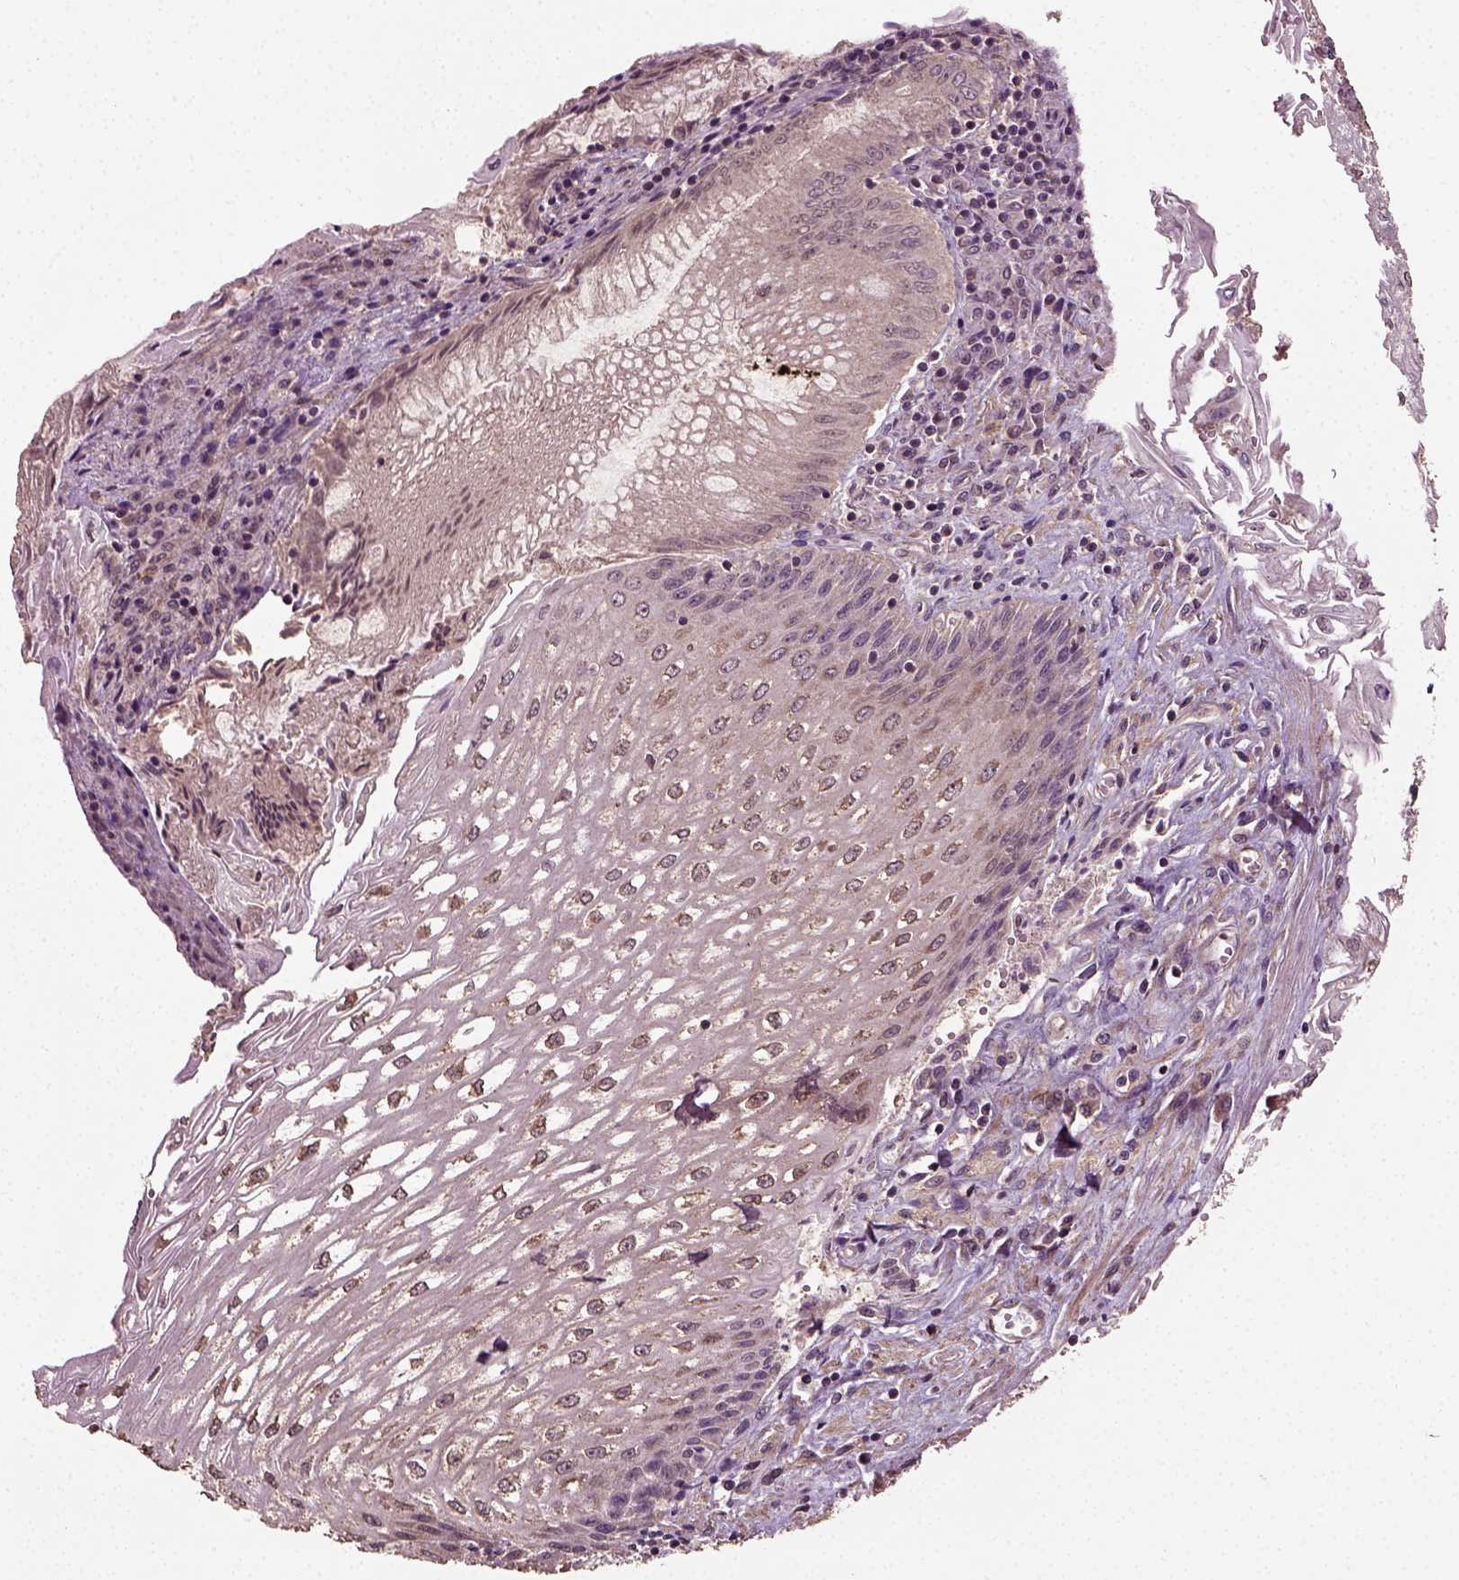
{"staining": {"intensity": "moderate", "quantity": "<25%", "location": "cytoplasmic/membranous"}, "tissue": "esophagus", "cell_type": "Squamous epithelial cells", "image_type": "normal", "snomed": [{"axis": "morphology", "description": "Normal tissue, NOS"}, {"axis": "topography", "description": "Esophagus"}], "caption": "Immunohistochemistry histopathology image of benign human esophagus stained for a protein (brown), which reveals low levels of moderate cytoplasmic/membranous staining in approximately <25% of squamous epithelial cells.", "gene": "ERV3", "patient": {"sex": "male", "age": 58}}